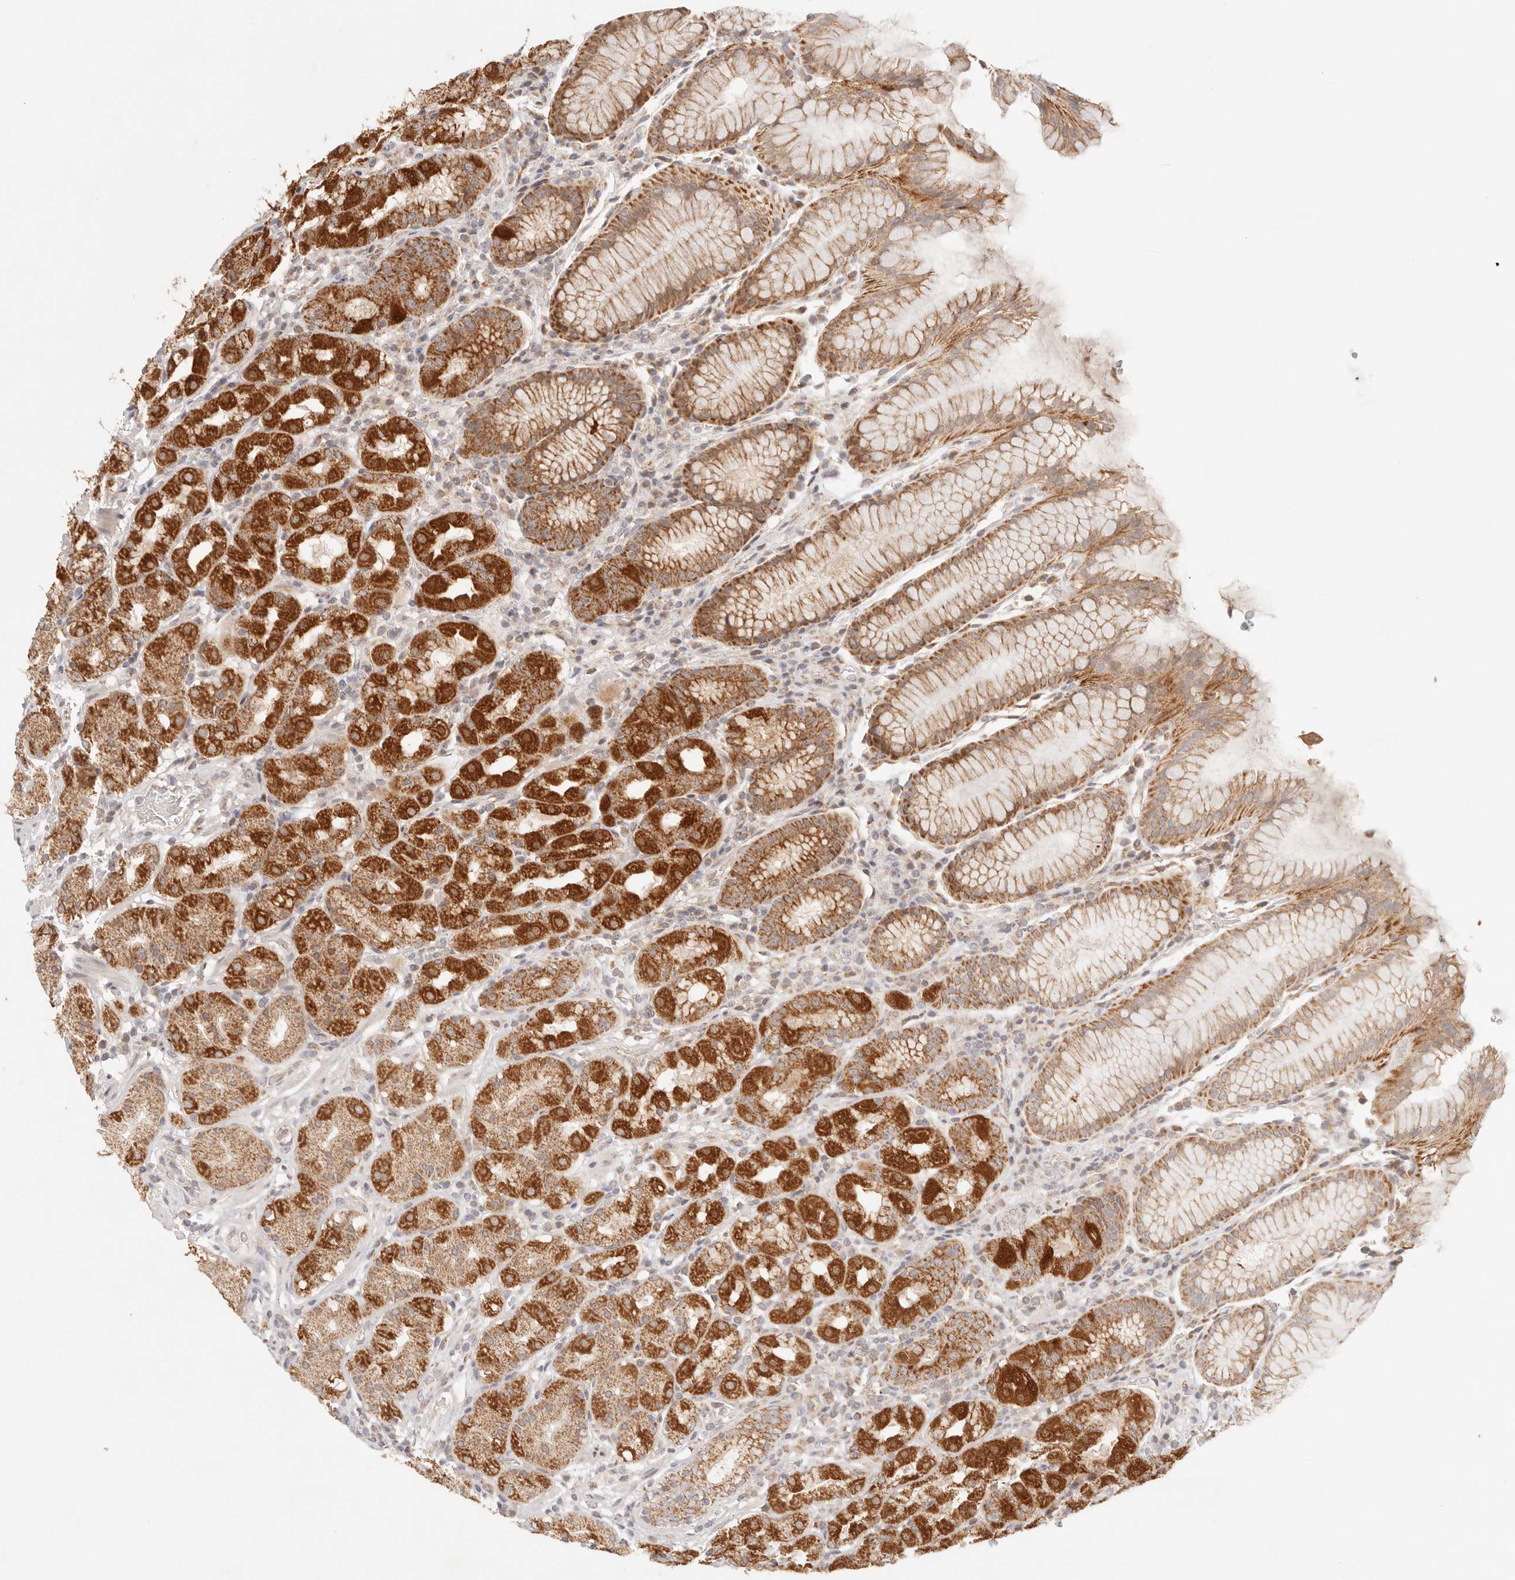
{"staining": {"intensity": "strong", "quantity": ">75%", "location": "cytoplasmic/membranous"}, "tissue": "stomach", "cell_type": "Glandular cells", "image_type": "normal", "snomed": [{"axis": "morphology", "description": "Normal tissue, NOS"}, {"axis": "topography", "description": "Stomach, lower"}], "caption": "Protein expression analysis of unremarkable stomach exhibits strong cytoplasmic/membranous expression in about >75% of glandular cells.", "gene": "COA6", "patient": {"sex": "female", "age": 56}}